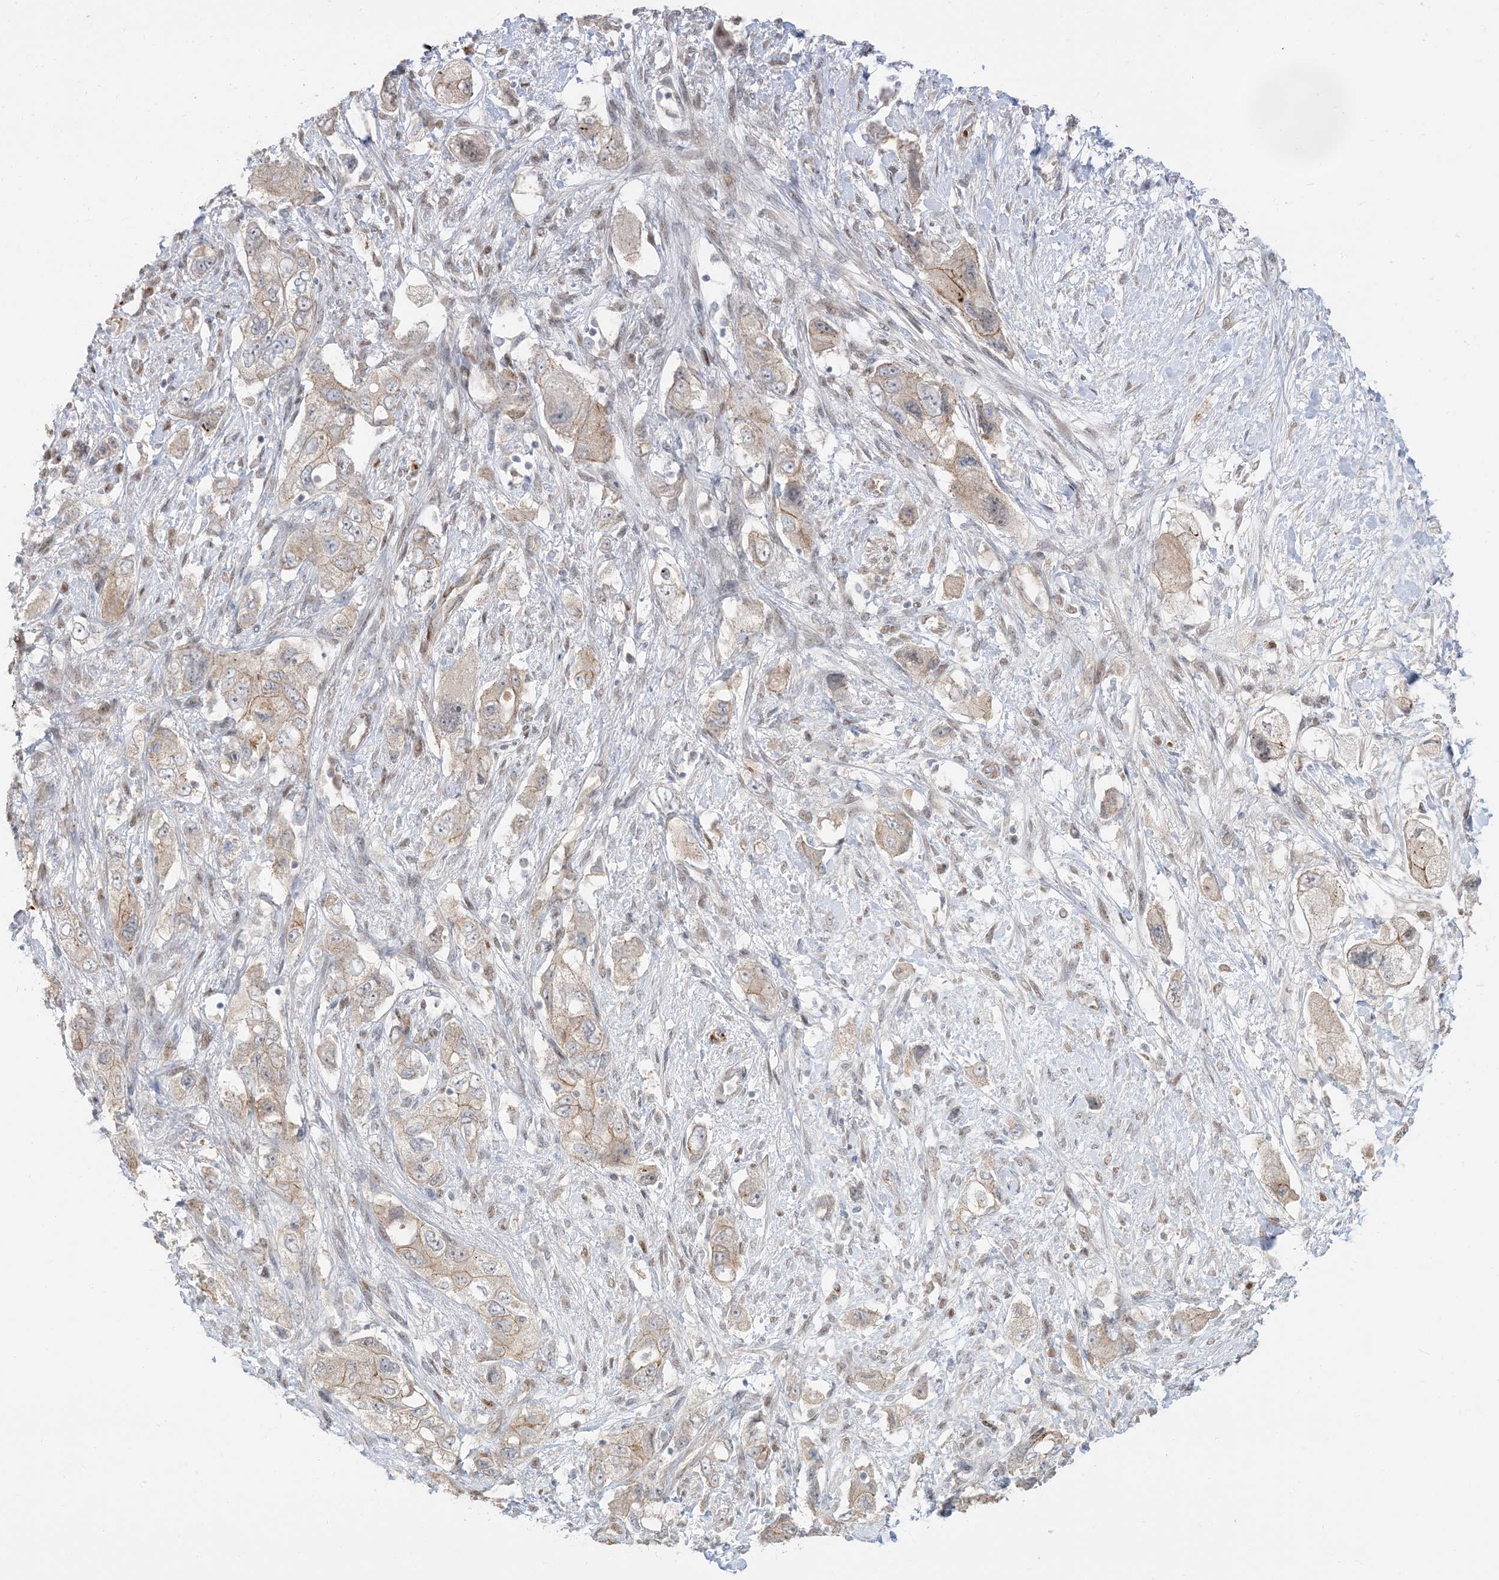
{"staining": {"intensity": "weak", "quantity": "<25%", "location": "cytoplasmic/membranous"}, "tissue": "pancreatic cancer", "cell_type": "Tumor cells", "image_type": "cancer", "snomed": [{"axis": "morphology", "description": "Adenocarcinoma, NOS"}, {"axis": "topography", "description": "Pancreas"}], "caption": "An image of pancreatic cancer (adenocarcinoma) stained for a protein reveals no brown staining in tumor cells.", "gene": "RIN1", "patient": {"sex": "female", "age": 73}}